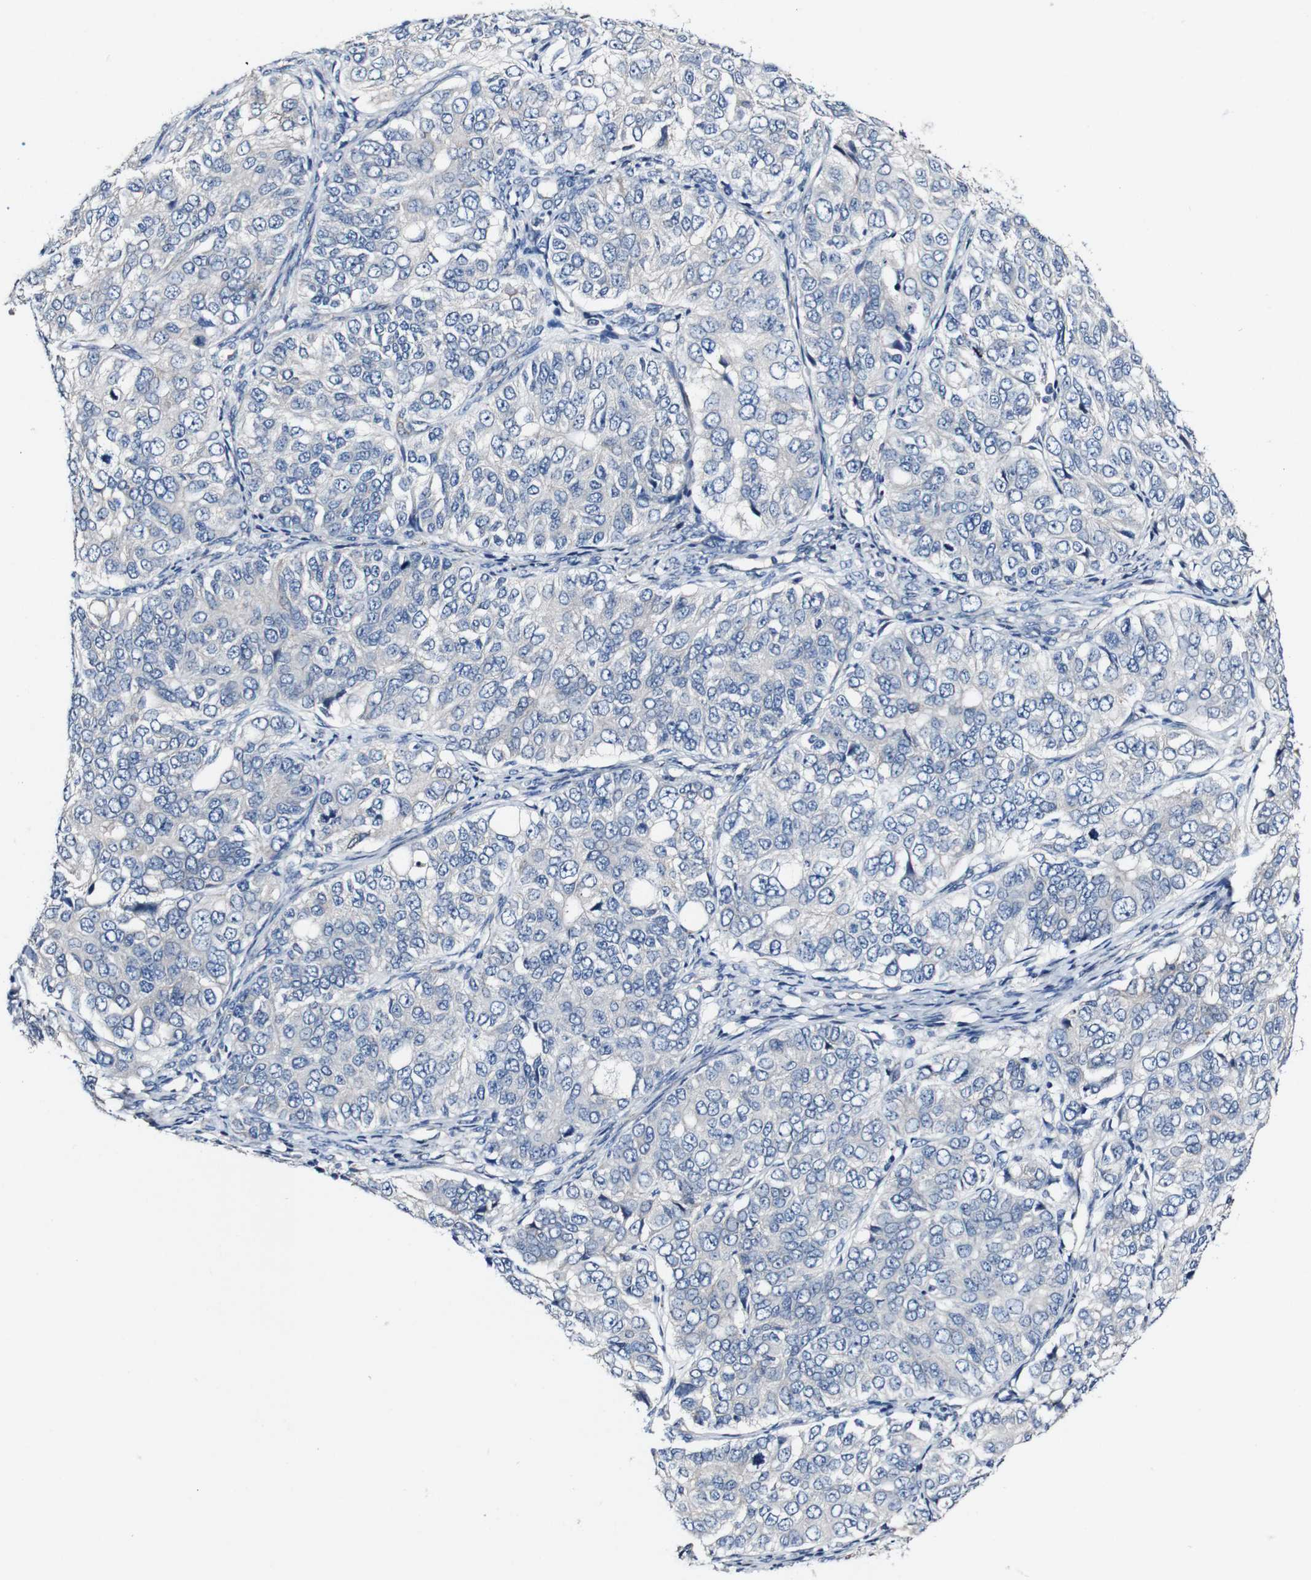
{"staining": {"intensity": "negative", "quantity": "none", "location": "none"}, "tissue": "ovarian cancer", "cell_type": "Tumor cells", "image_type": "cancer", "snomed": [{"axis": "morphology", "description": "Carcinoma, endometroid"}, {"axis": "topography", "description": "Ovary"}], "caption": "Tumor cells show no significant positivity in ovarian endometroid carcinoma. The staining is performed using DAB brown chromogen with nuclei counter-stained in using hematoxylin.", "gene": "GRAMD1A", "patient": {"sex": "female", "age": 51}}